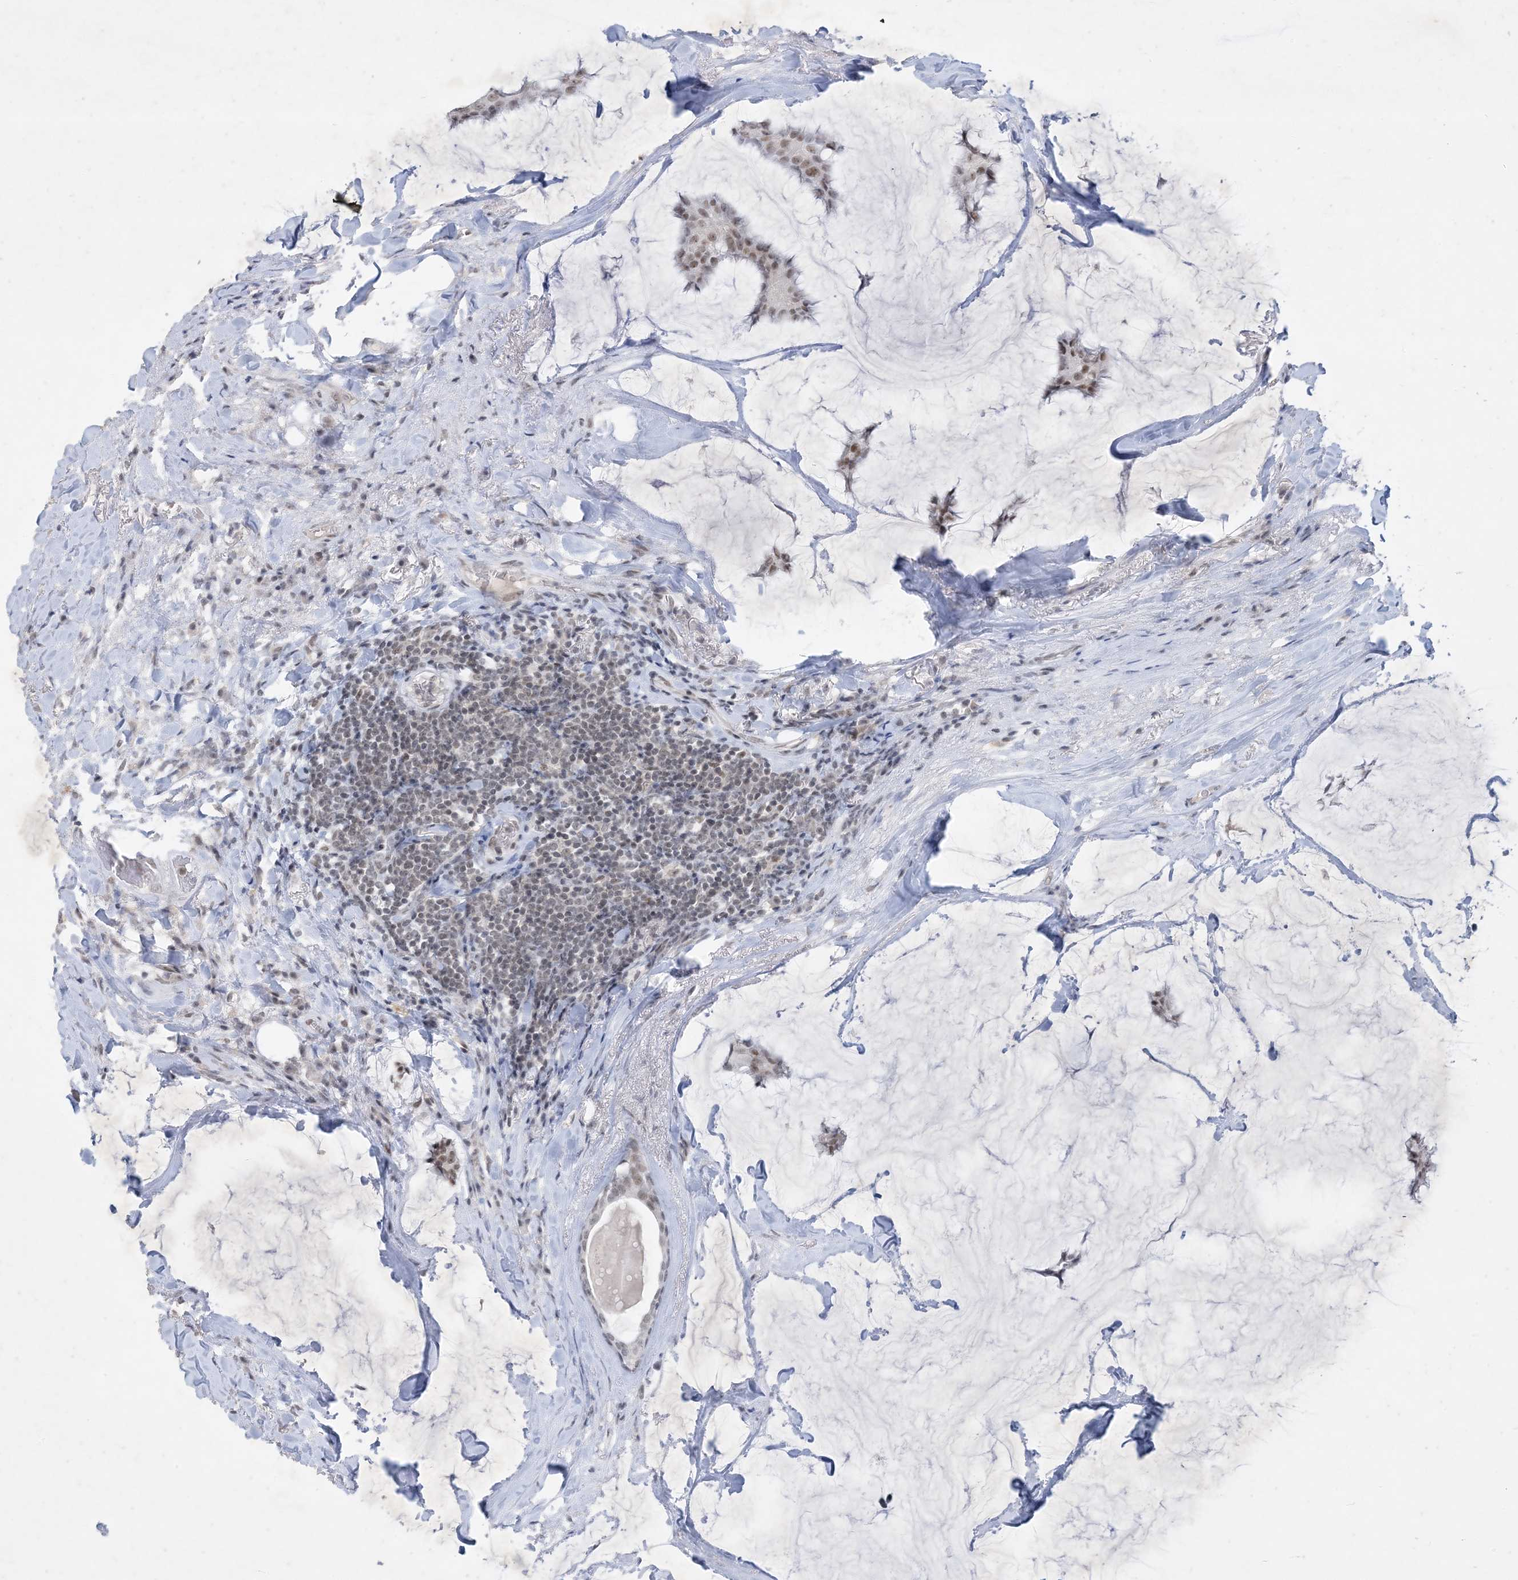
{"staining": {"intensity": "weak", "quantity": ">75%", "location": "nuclear"}, "tissue": "breast cancer", "cell_type": "Tumor cells", "image_type": "cancer", "snomed": [{"axis": "morphology", "description": "Duct carcinoma"}, {"axis": "topography", "description": "Breast"}], "caption": "High-power microscopy captured an IHC histopathology image of breast invasive ductal carcinoma, revealing weak nuclear staining in approximately >75% of tumor cells.", "gene": "ZNF674", "patient": {"sex": "female", "age": 93}}